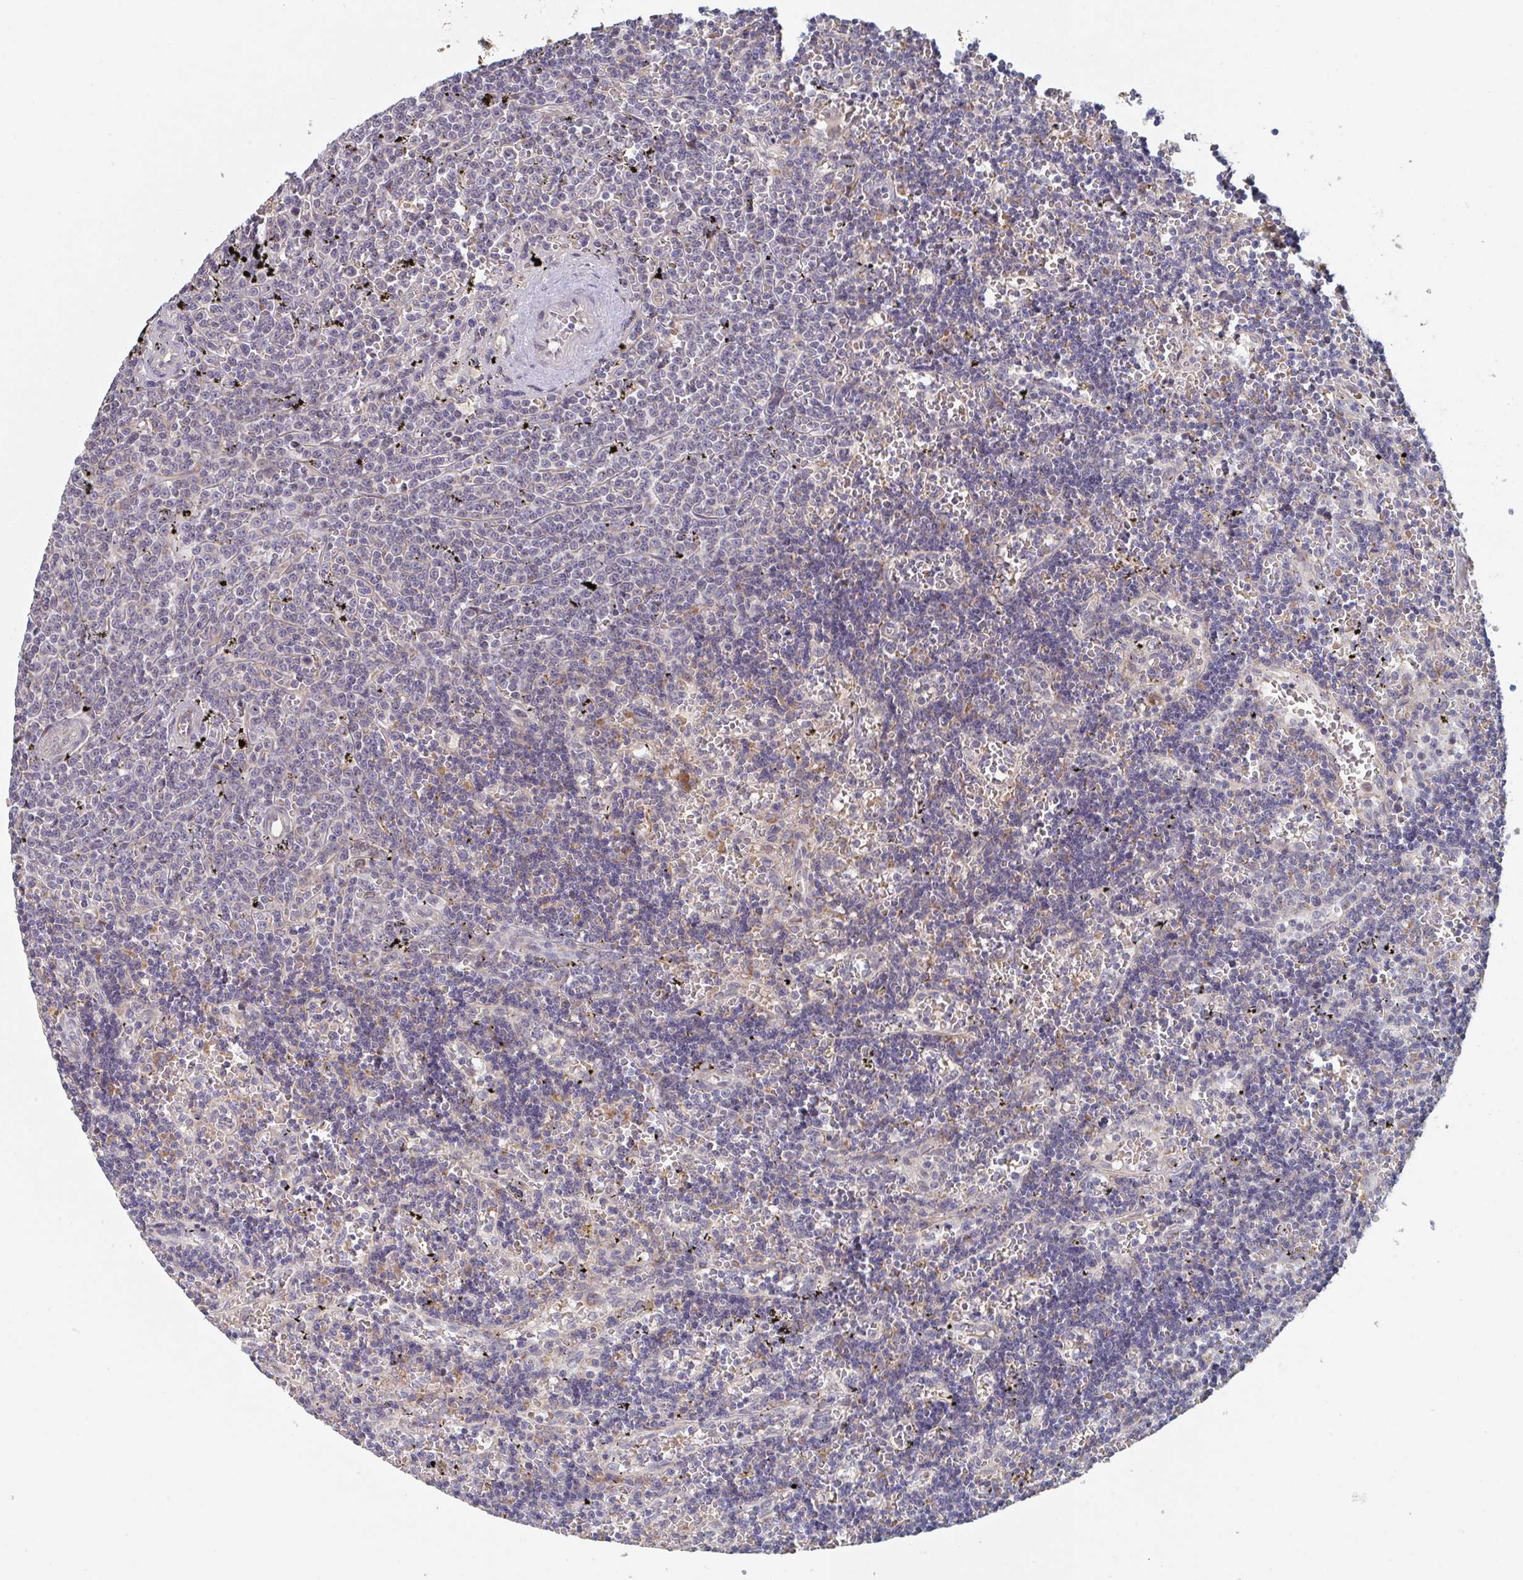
{"staining": {"intensity": "negative", "quantity": "none", "location": "none"}, "tissue": "lymphoma", "cell_type": "Tumor cells", "image_type": "cancer", "snomed": [{"axis": "morphology", "description": "Malignant lymphoma, non-Hodgkin's type, Low grade"}, {"axis": "topography", "description": "Spleen"}], "caption": "Lymphoma stained for a protein using immunohistochemistry reveals no positivity tumor cells.", "gene": "ELOVL1", "patient": {"sex": "male", "age": 60}}